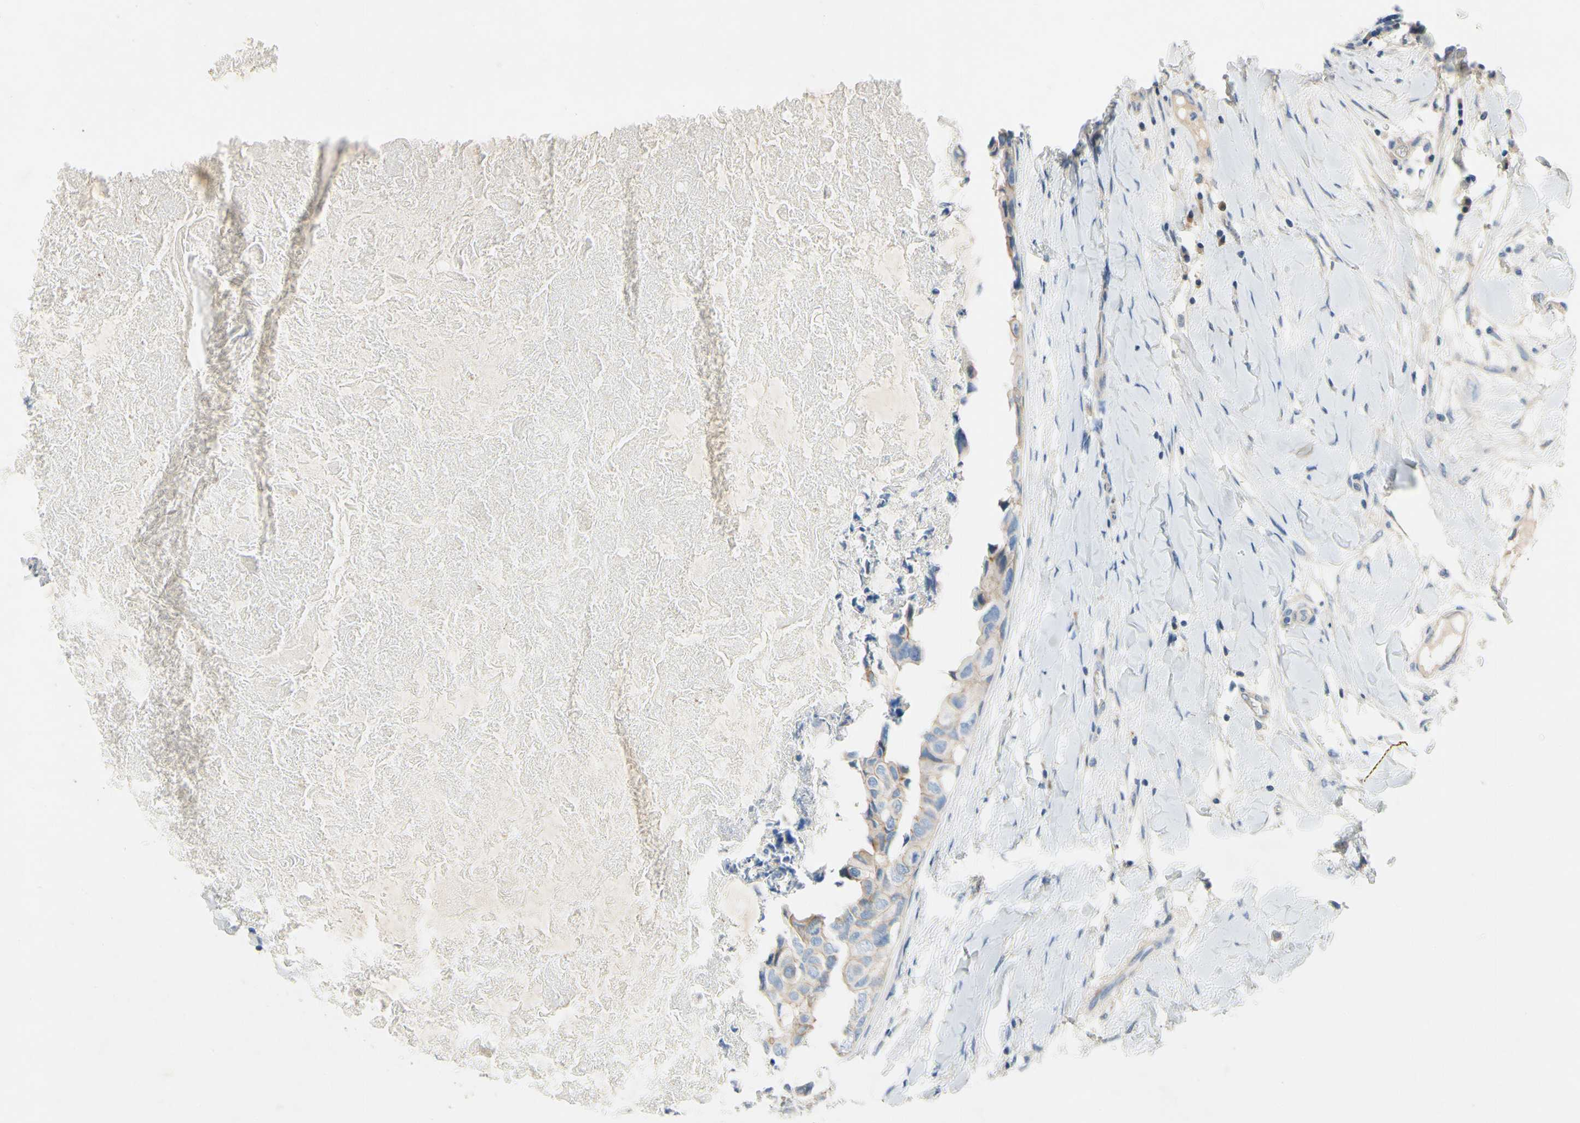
{"staining": {"intensity": "weak", "quantity": "25%-75%", "location": "cytoplasmic/membranous"}, "tissue": "breast cancer", "cell_type": "Tumor cells", "image_type": "cancer", "snomed": [{"axis": "morphology", "description": "Duct carcinoma"}, {"axis": "topography", "description": "Breast"}], "caption": "High-power microscopy captured an immunohistochemistry (IHC) histopathology image of breast cancer, revealing weak cytoplasmic/membranous staining in about 25%-75% of tumor cells.", "gene": "CA14", "patient": {"sex": "female", "age": 40}}